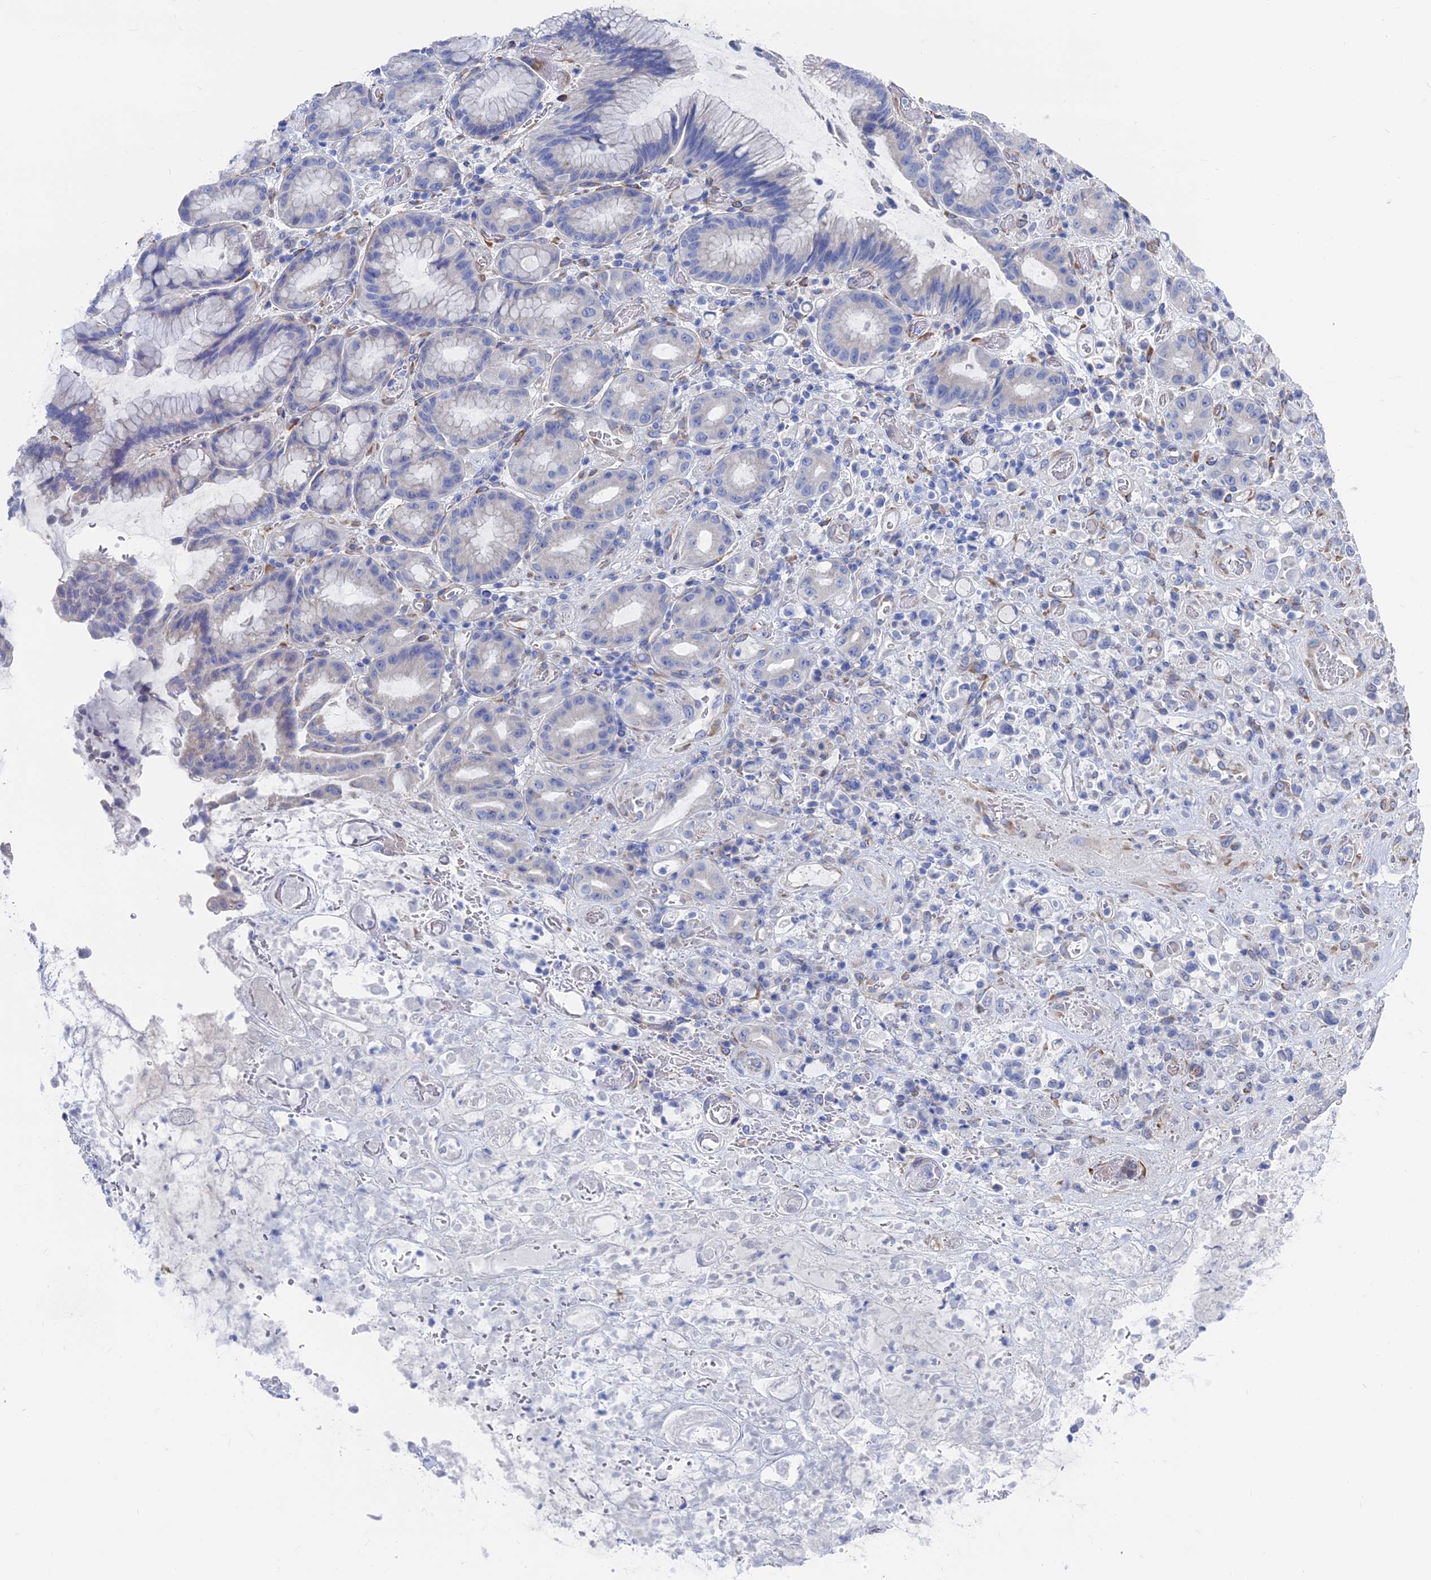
{"staining": {"intensity": "negative", "quantity": "none", "location": "none"}, "tissue": "stomach cancer", "cell_type": "Tumor cells", "image_type": "cancer", "snomed": [{"axis": "morphology", "description": "Normal tissue, NOS"}, {"axis": "morphology", "description": "Adenocarcinoma, NOS"}, {"axis": "topography", "description": "Stomach"}], "caption": "High power microscopy micrograph of an immunohistochemistry (IHC) micrograph of stomach cancer (adenocarcinoma), revealing no significant expression in tumor cells.", "gene": "TNNT3", "patient": {"sex": "female", "age": 79}}